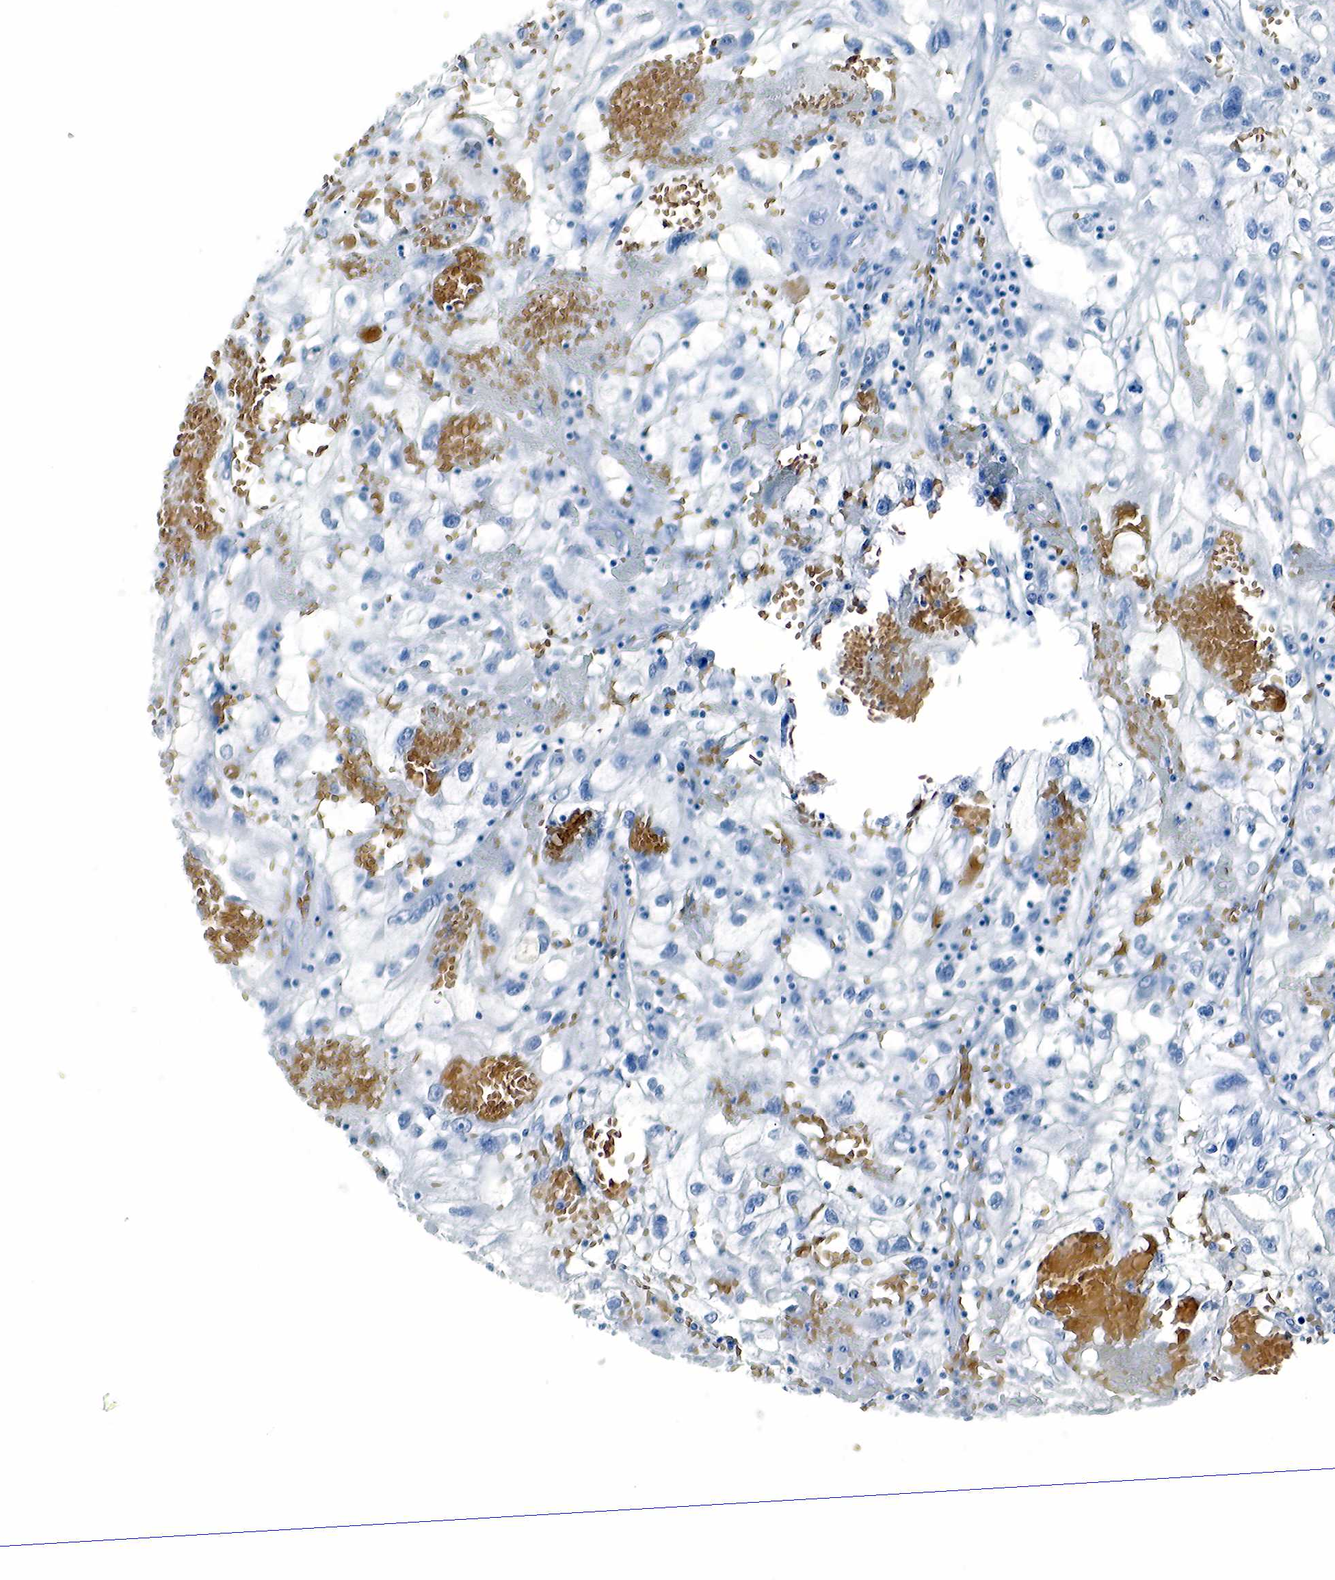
{"staining": {"intensity": "negative", "quantity": "none", "location": "none"}, "tissue": "renal cancer", "cell_type": "Tumor cells", "image_type": "cancer", "snomed": [{"axis": "morphology", "description": "Normal tissue, NOS"}, {"axis": "morphology", "description": "Adenocarcinoma, NOS"}, {"axis": "topography", "description": "Kidney"}], "caption": "This is an immunohistochemistry (IHC) photomicrograph of adenocarcinoma (renal). There is no expression in tumor cells.", "gene": "GCG", "patient": {"sex": "male", "age": 71}}